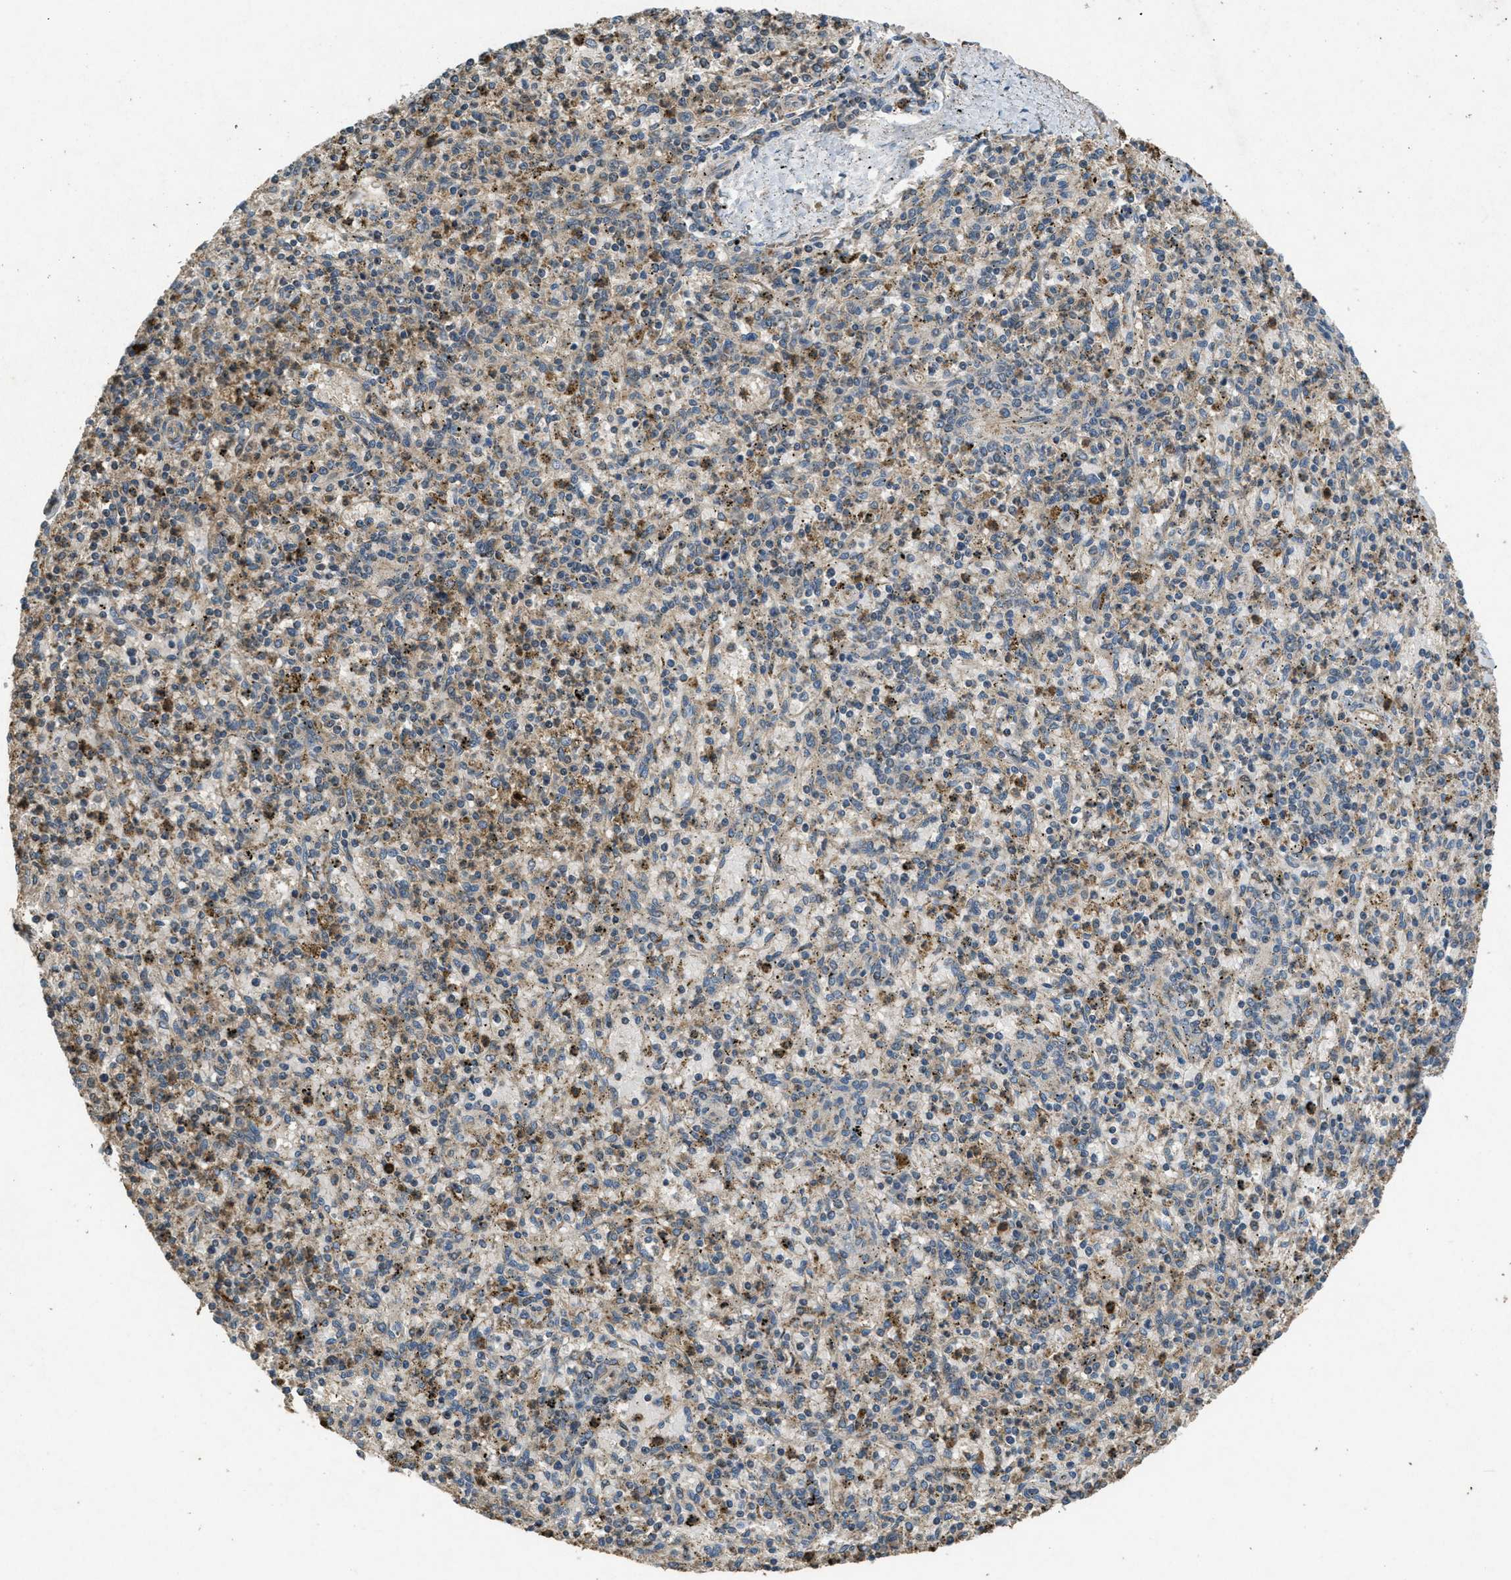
{"staining": {"intensity": "moderate", "quantity": ">75%", "location": "cytoplasmic/membranous"}, "tissue": "spleen", "cell_type": "Cells in red pulp", "image_type": "normal", "snomed": [{"axis": "morphology", "description": "Normal tissue, NOS"}, {"axis": "topography", "description": "Spleen"}], "caption": "DAB (3,3'-diaminobenzidine) immunohistochemical staining of normal human spleen reveals moderate cytoplasmic/membranous protein positivity in approximately >75% of cells in red pulp. (DAB = brown stain, brightfield microscopy at high magnification).", "gene": "PPP1R15A", "patient": {"sex": "male", "age": 72}}